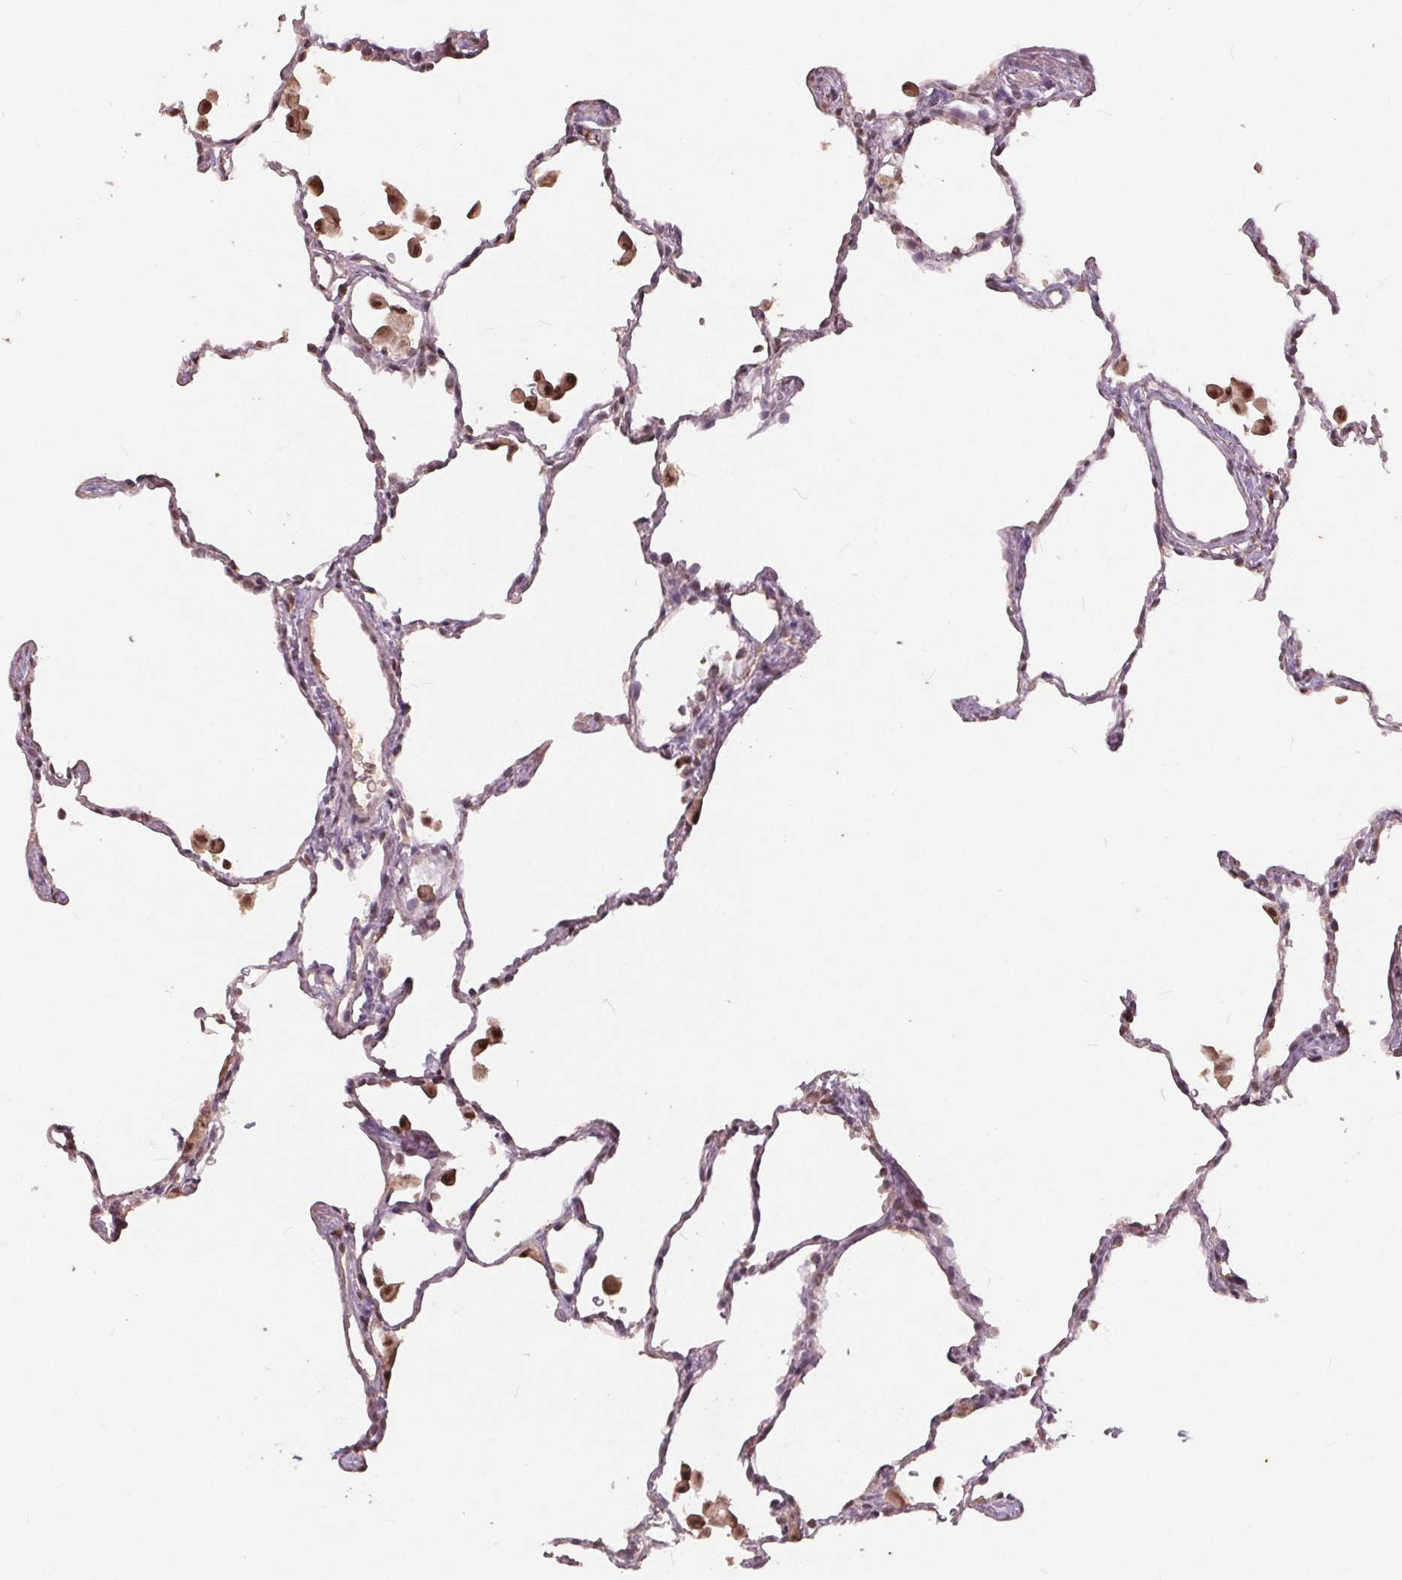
{"staining": {"intensity": "moderate", "quantity": "25%-75%", "location": "nuclear"}, "tissue": "lung", "cell_type": "Alveolar cells", "image_type": "normal", "snomed": [{"axis": "morphology", "description": "Normal tissue, NOS"}, {"axis": "topography", "description": "Lung"}], "caption": "Immunohistochemical staining of benign lung shows medium levels of moderate nuclear positivity in about 25%-75% of alveolar cells. (DAB (3,3'-diaminobenzidine) = brown stain, brightfield microscopy at high magnification).", "gene": "DNMT3B", "patient": {"sex": "female", "age": 47}}